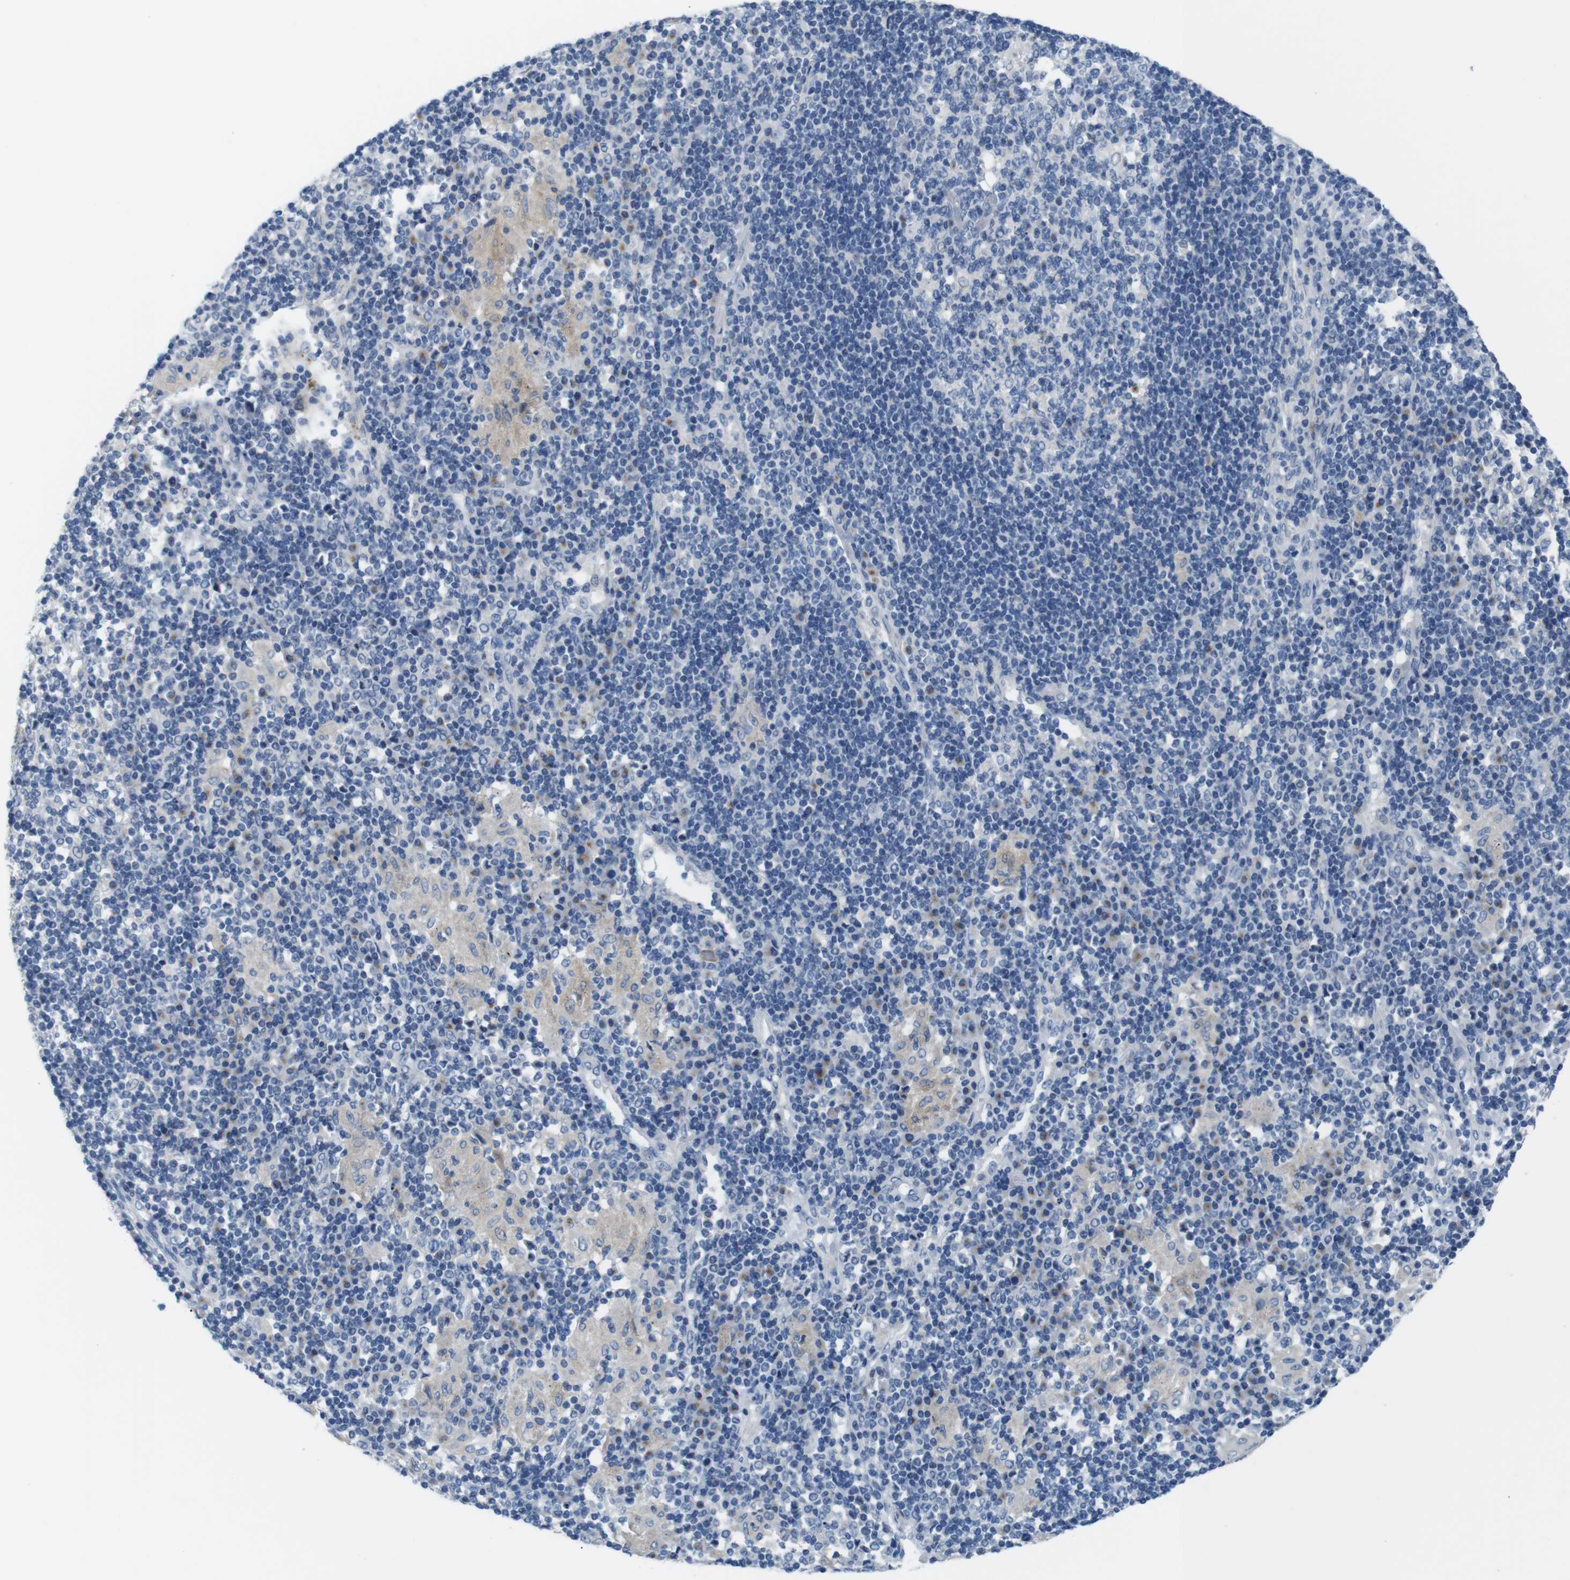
{"staining": {"intensity": "negative", "quantity": "none", "location": "none"}, "tissue": "adipose tissue", "cell_type": "Adipocytes", "image_type": "normal", "snomed": [{"axis": "morphology", "description": "Normal tissue, NOS"}, {"axis": "morphology", "description": "Adenocarcinoma, NOS"}, {"axis": "topography", "description": "Esophagus"}], "caption": "This is a micrograph of immunohistochemistry (IHC) staining of unremarkable adipose tissue, which shows no expression in adipocytes.", "gene": "GOLGA2", "patient": {"sex": "male", "age": 62}}